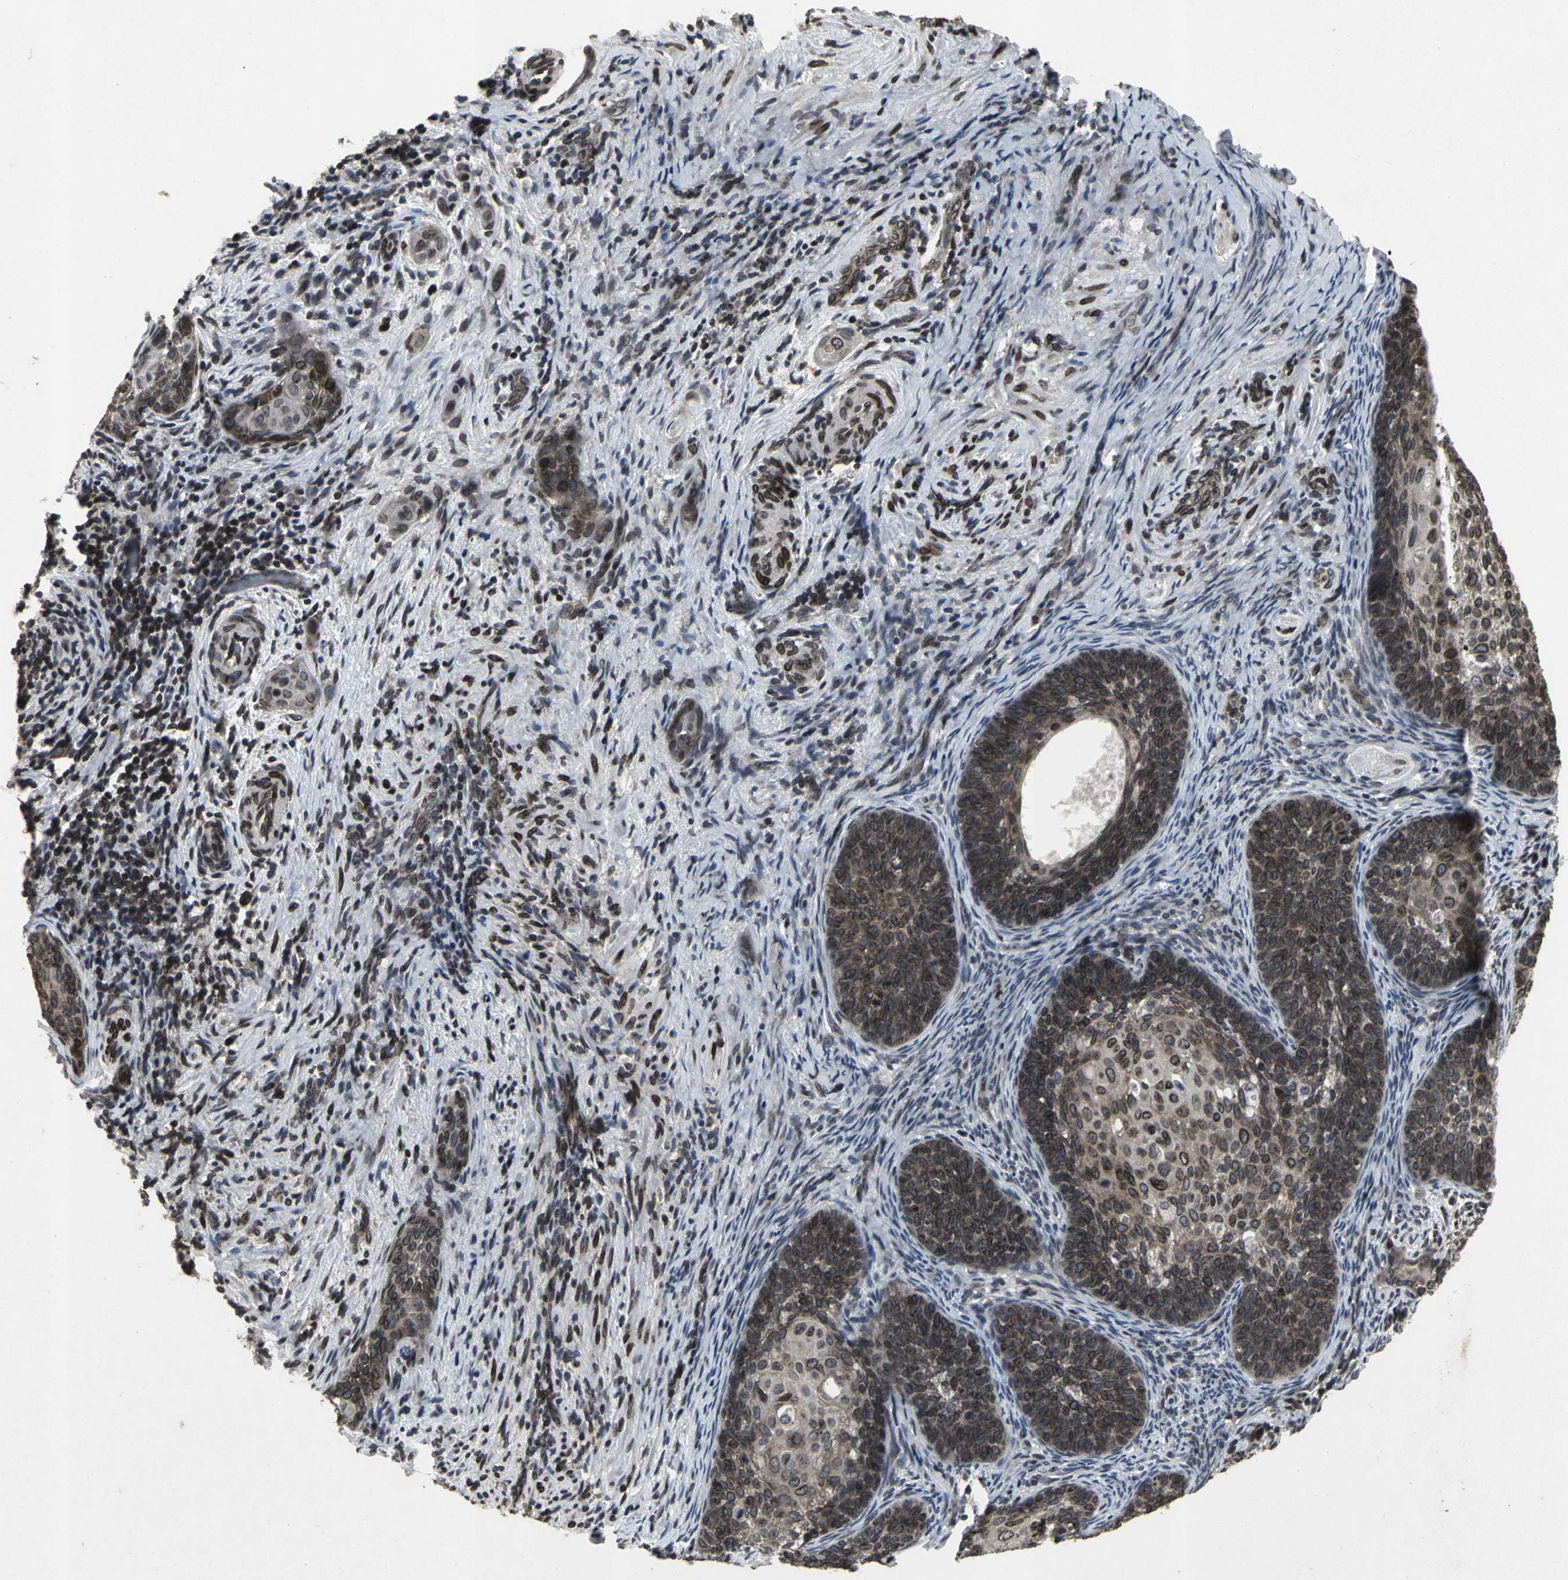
{"staining": {"intensity": "moderate", "quantity": ">75%", "location": "nuclear"}, "tissue": "cervical cancer", "cell_type": "Tumor cells", "image_type": "cancer", "snomed": [{"axis": "morphology", "description": "Squamous cell carcinoma, NOS"}, {"axis": "topography", "description": "Cervix"}], "caption": "High-magnification brightfield microscopy of cervical cancer (squamous cell carcinoma) stained with DAB (3,3'-diaminobenzidine) (brown) and counterstained with hematoxylin (blue). tumor cells exhibit moderate nuclear positivity is identified in approximately>75% of cells.", "gene": "SH2B3", "patient": {"sex": "female", "age": 33}}